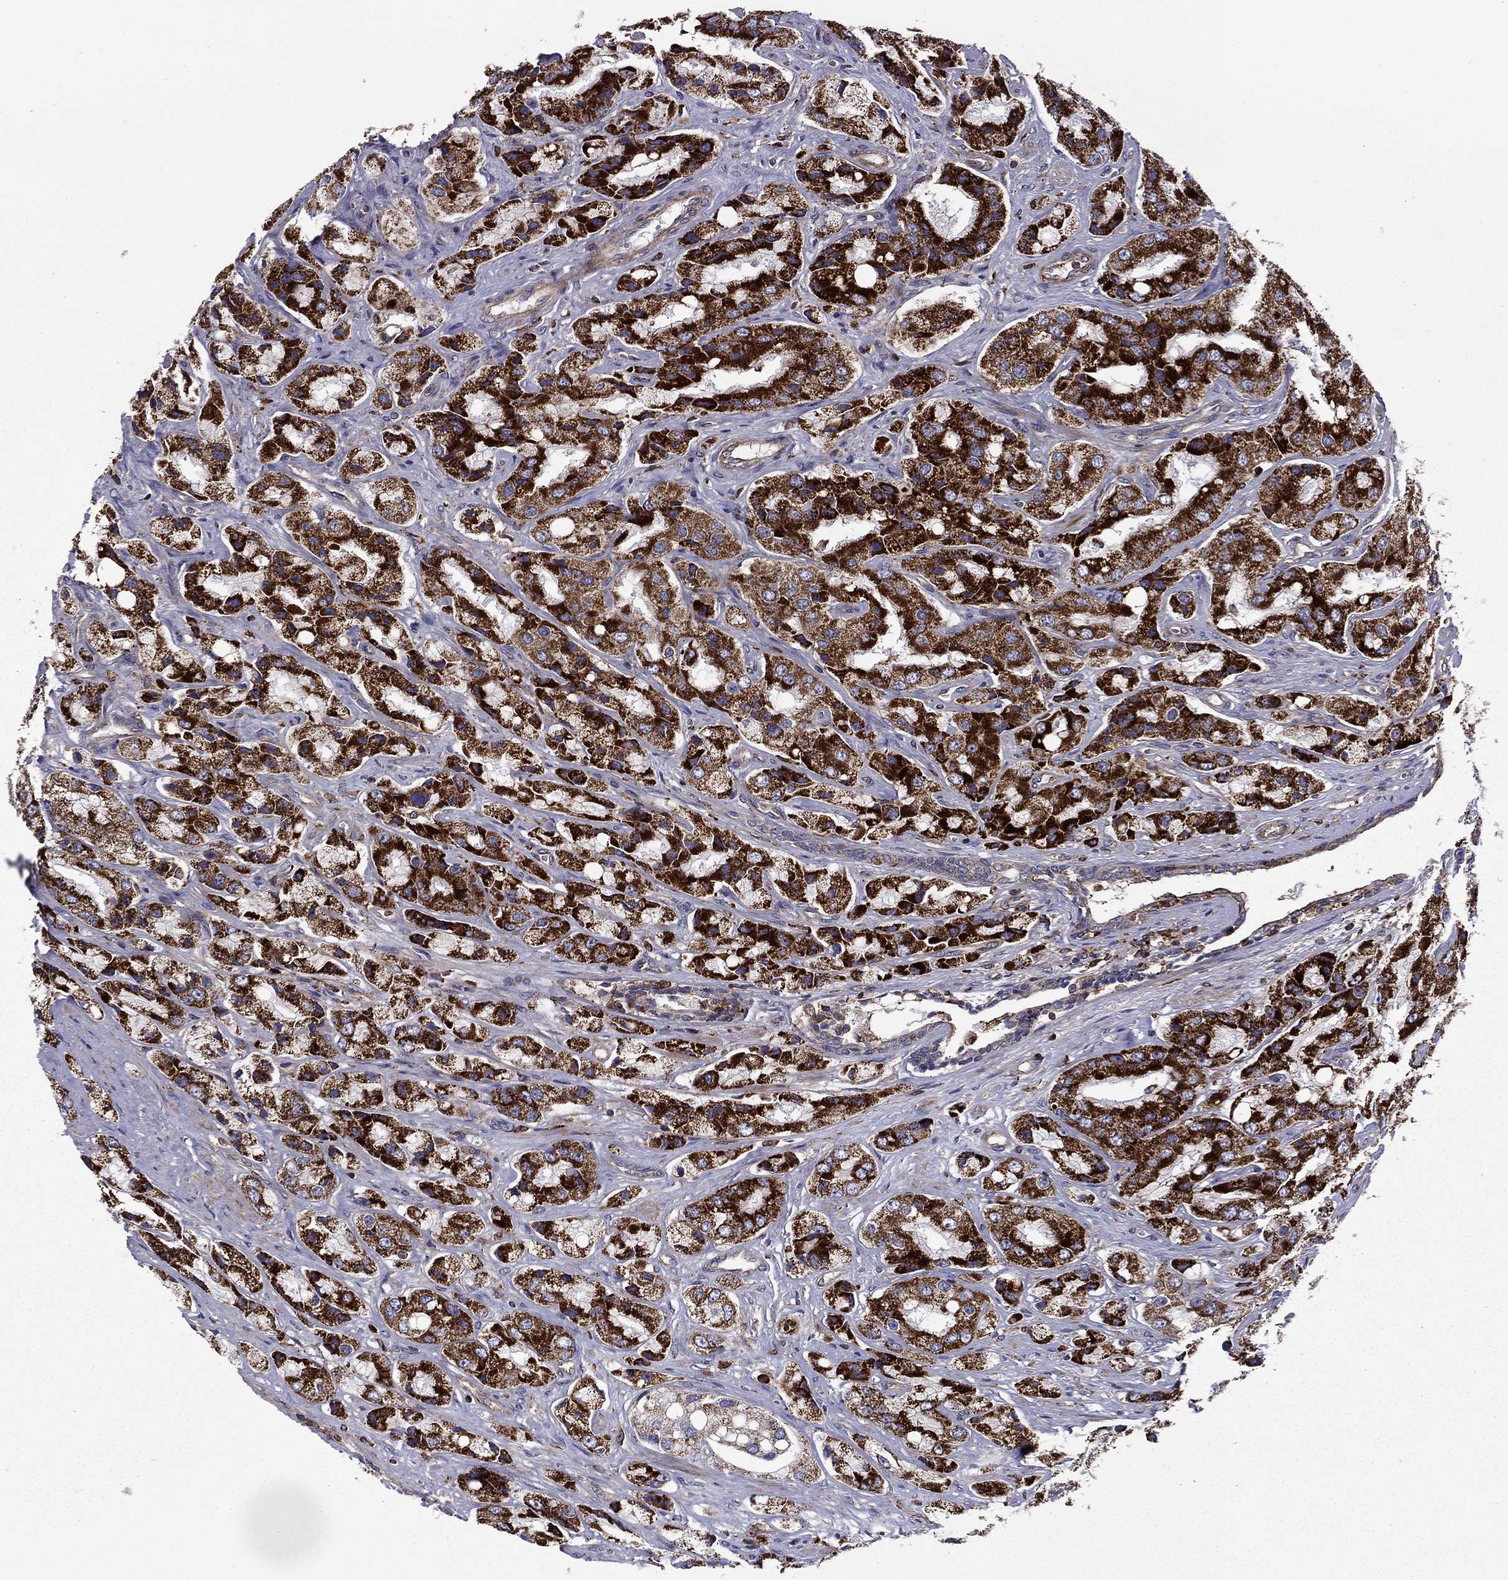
{"staining": {"intensity": "strong", "quantity": "25%-75%", "location": "cytoplasmic/membranous"}, "tissue": "prostate cancer", "cell_type": "Tumor cells", "image_type": "cancer", "snomed": [{"axis": "morphology", "description": "Adenocarcinoma, Low grade"}, {"axis": "topography", "description": "Prostate"}], "caption": "This image exhibits prostate adenocarcinoma (low-grade) stained with IHC to label a protein in brown. The cytoplasmic/membranous of tumor cells show strong positivity for the protein. Nuclei are counter-stained blue.", "gene": "ALG6", "patient": {"sex": "male", "age": 69}}